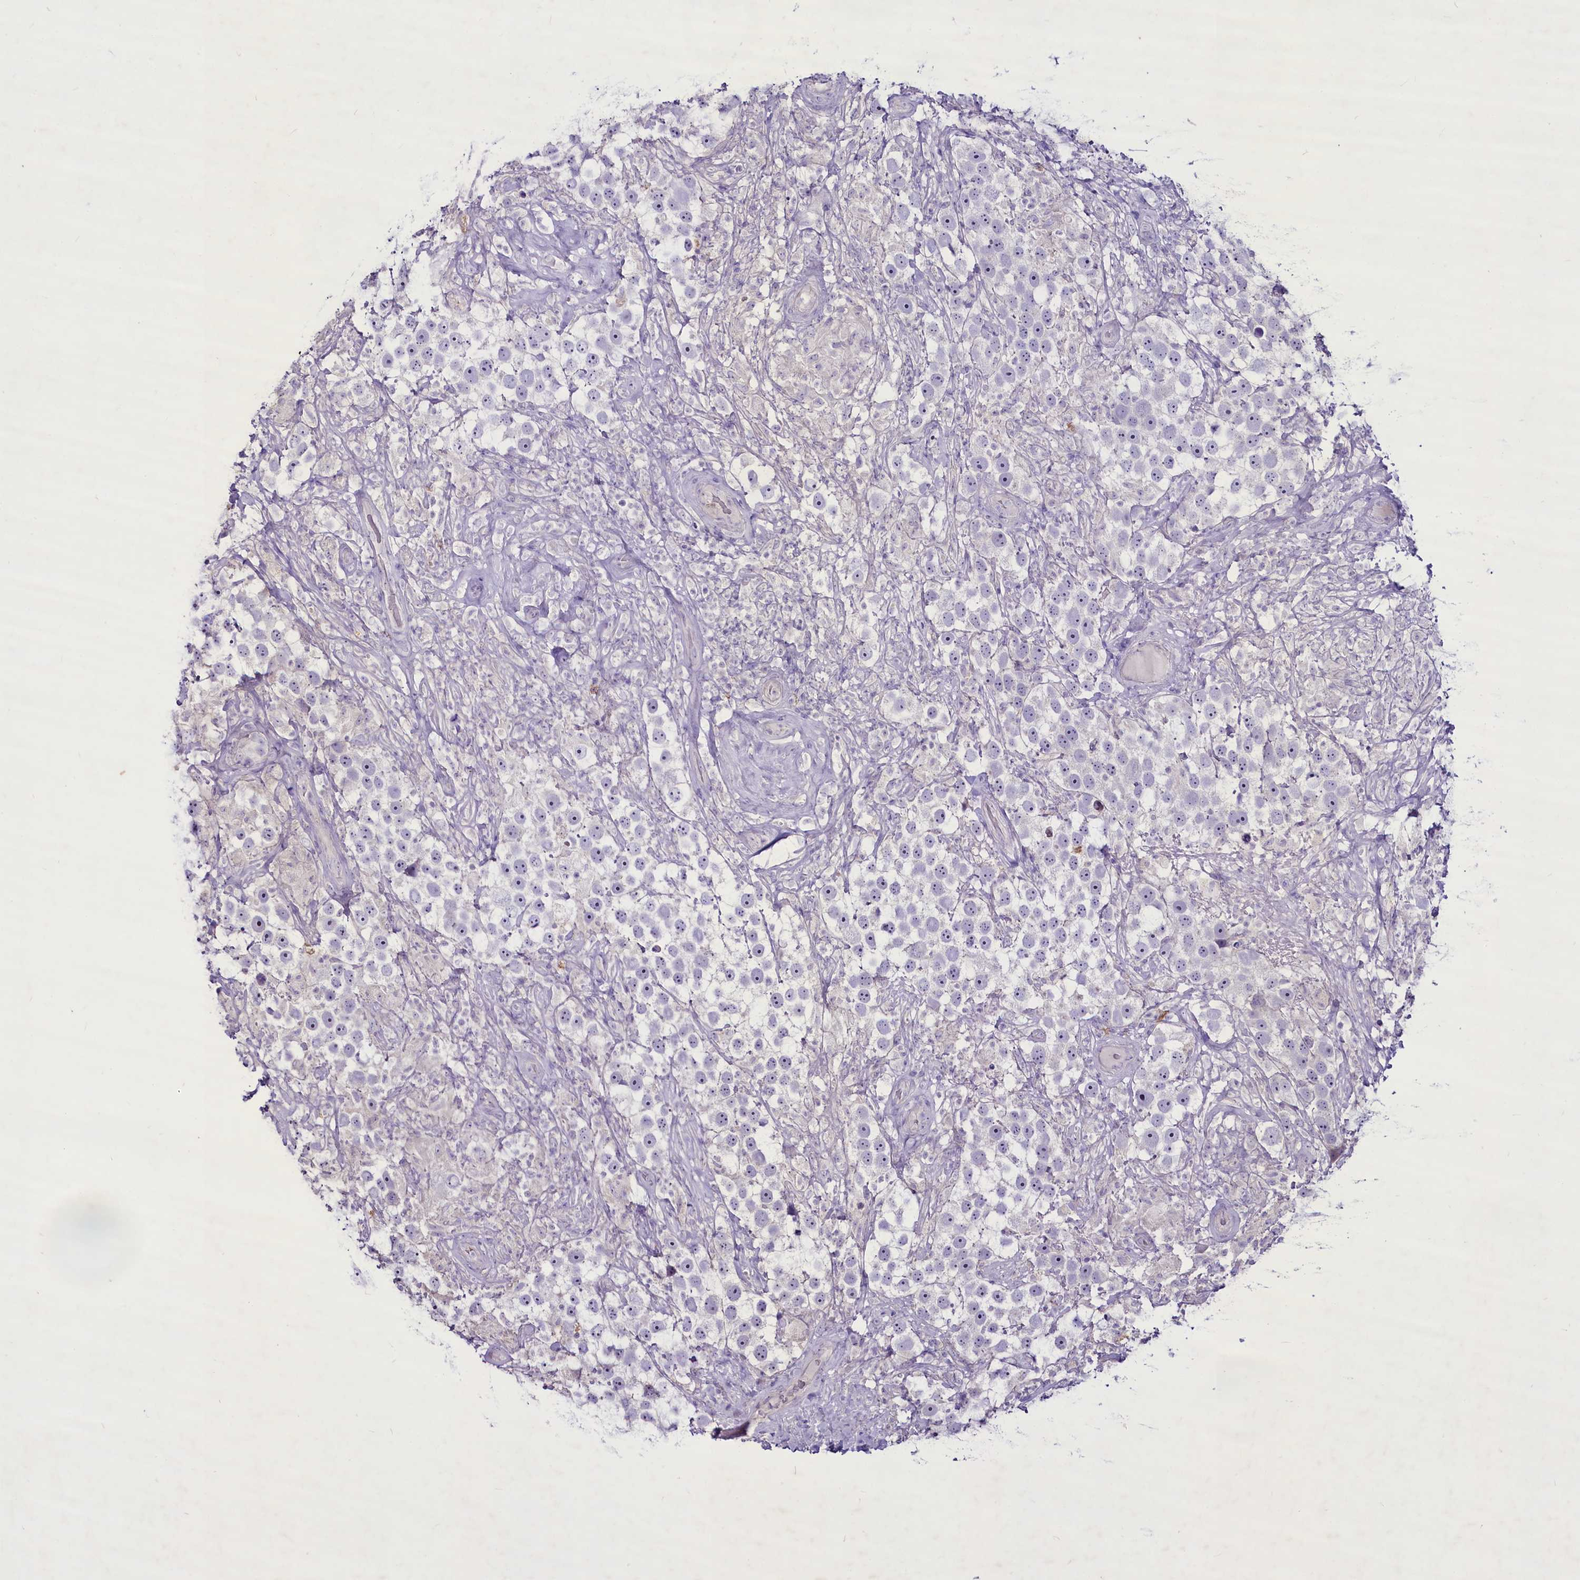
{"staining": {"intensity": "negative", "quantity": "none", "location": "none"}, "tissue": "testis cancer", "cell_type": "Tumor cells", "image_type": "cancer", "snomed": [{"axis": "morphology", "description": "Seminoma, NOS"}, {"axis": "topography", "description": "Testis"}], "caption": "Micrograph shows no protein positivity in tumor cells of testis seminoma tissue.", "gene": "FAM209B", "patient": {"sex": "male", "age": 49}}